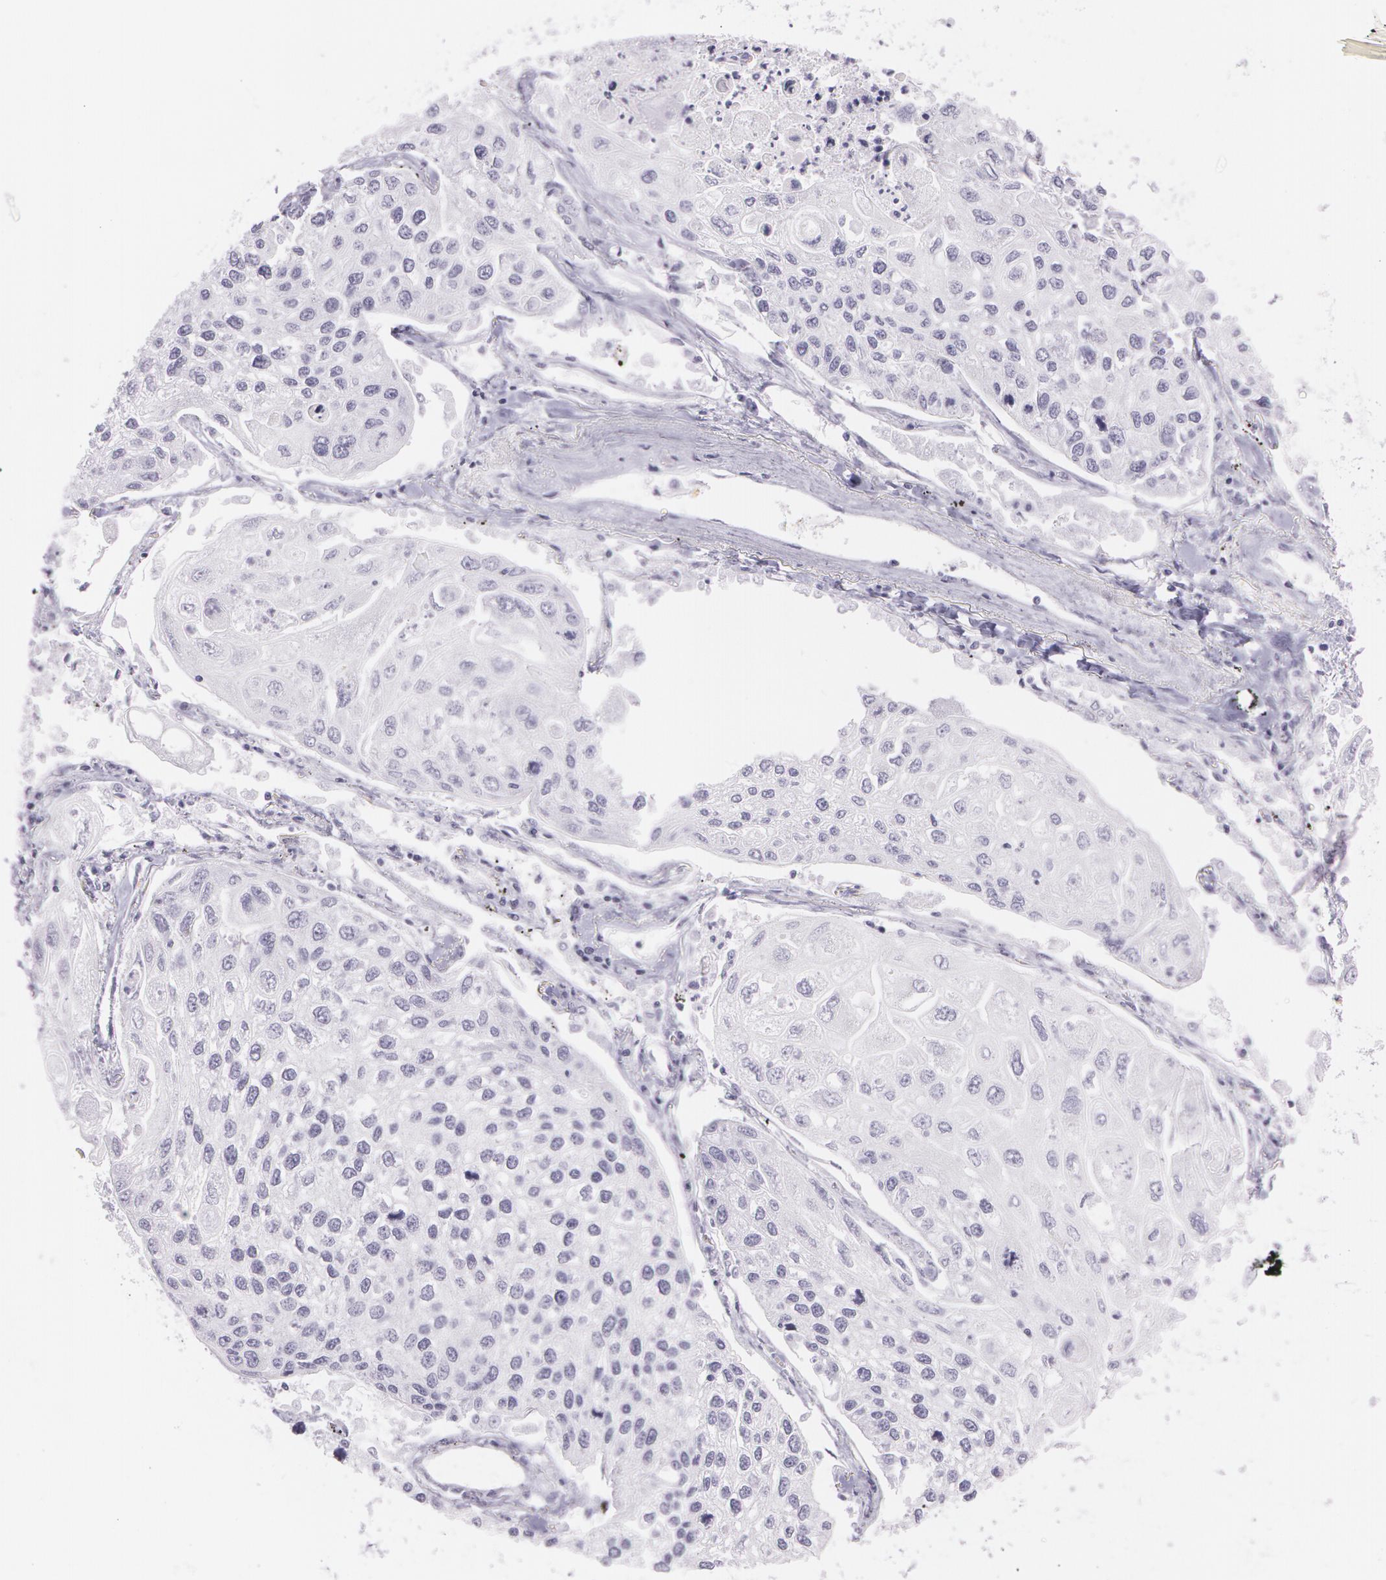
{"staining": {"intensity": "negative", "quantity": "none", "location": "none"}, "tissue": "lung cancer", "cell_type": "Tumor cells", "image_type": "cancer", "snomed": [{"axis": "morphology", "description": "Squamous cell carcinoma, NOS"}, {"axis": "topography", "description": "Lung"}], "caption": "Immunohistochemical staining of human lung squamous cell carcinoma reveals no significant staining in tumor cells.", "gene": "SNCG", "patient": {"sex": "male", "age": 75}}